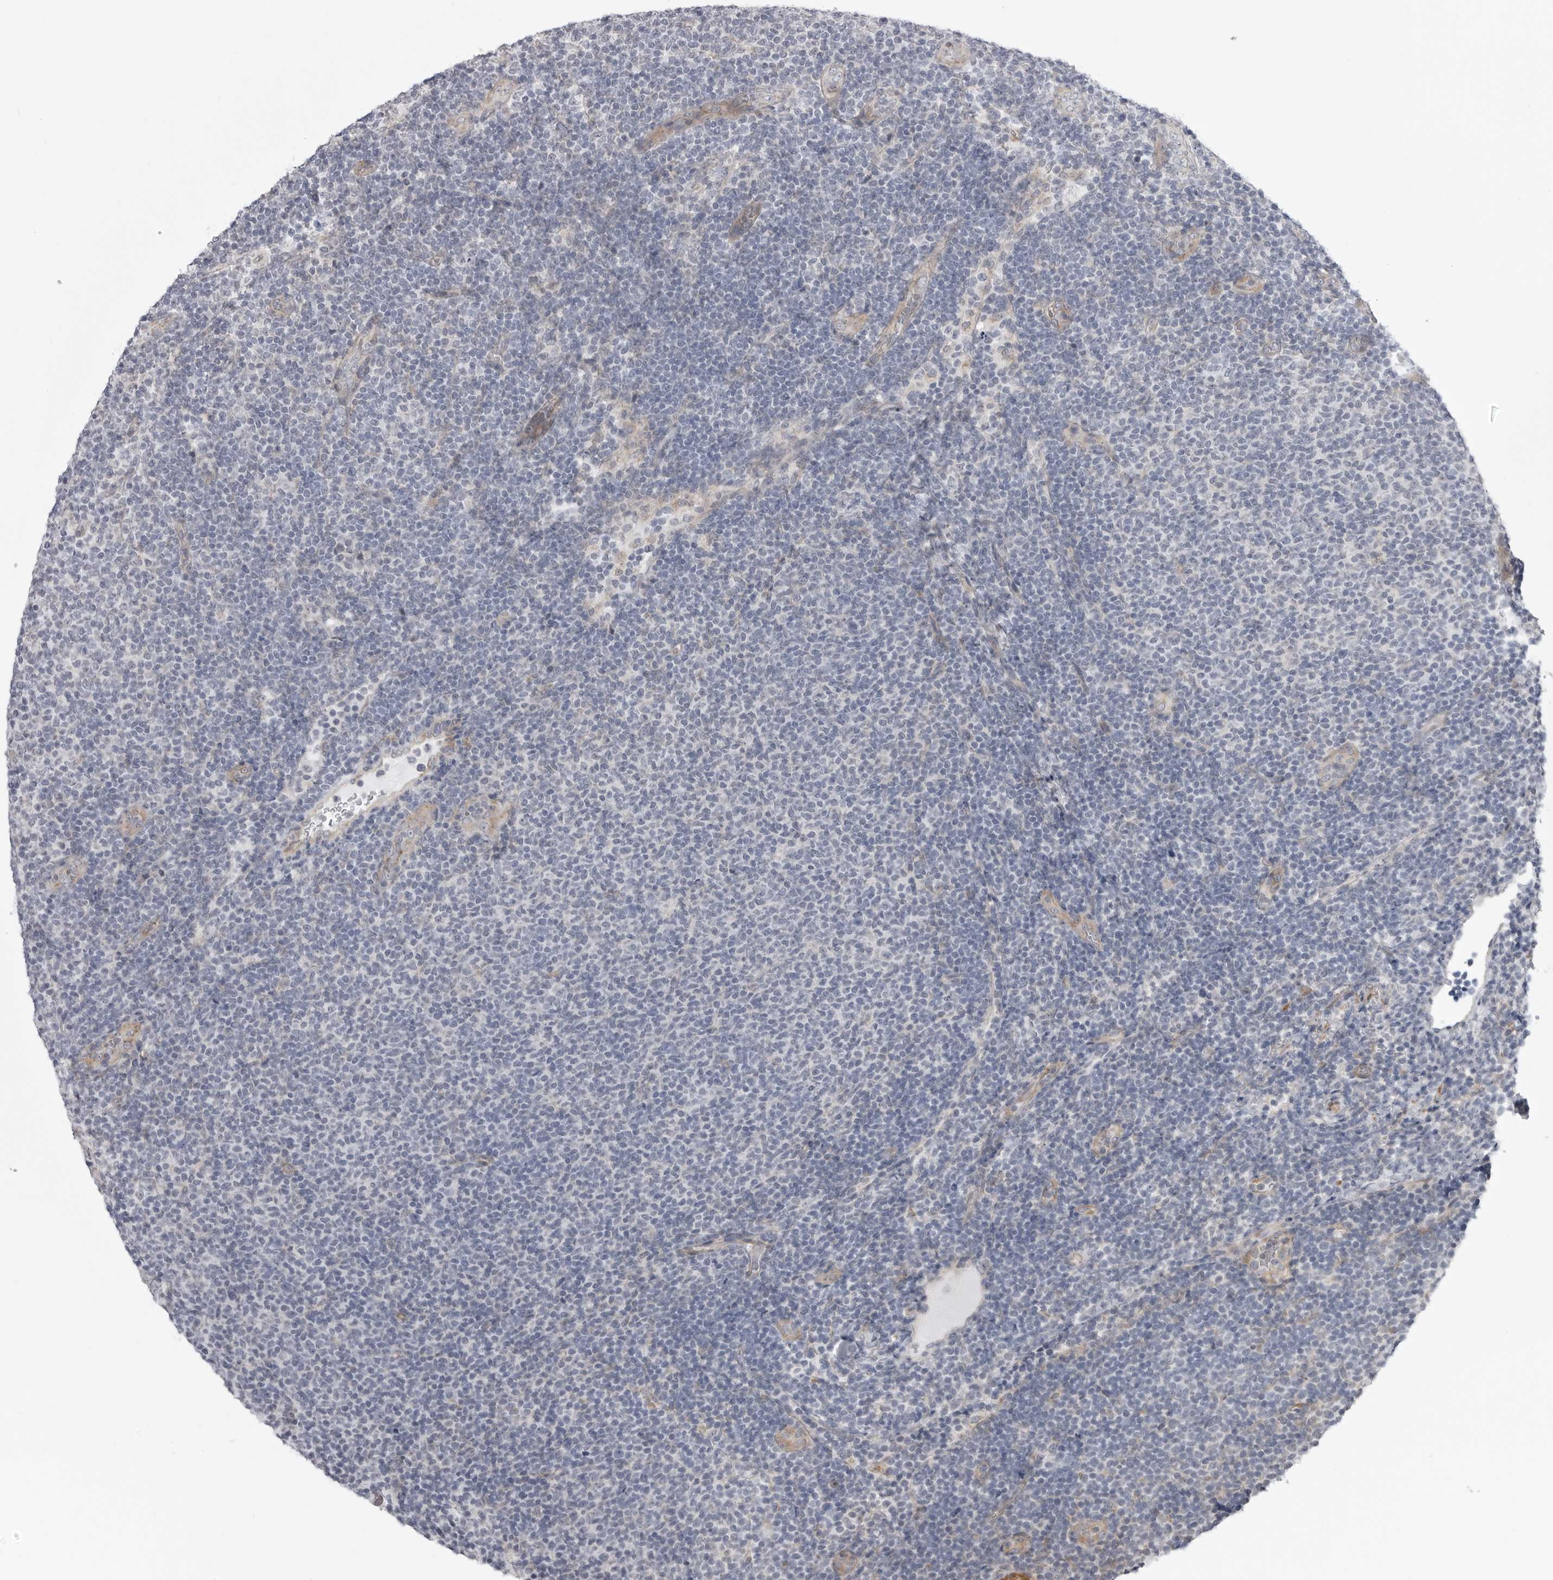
{"staining": {"intensity": "negative", "quantity": "none", "location": "none"}, "tissue": "lymphoma", "cell_type": "Tumor cells", "image_type": "cancer", "snomed": [{"axis": "morphology", "description": "Malignant lymphoma, non-Hodgkin's type, Low grade"}, {"axis": "topography", "description": "Lymph node"}], "caption": "A photomicrograph of human lymphoma is negative for staining in tumor cells. (DAB (3,3'-diaminobenzidine) immunohistochemistry (IHC) with hematoxylin counter stain).", "gene": "SCP2", "patient": {"sex": "male", "age": 66}}